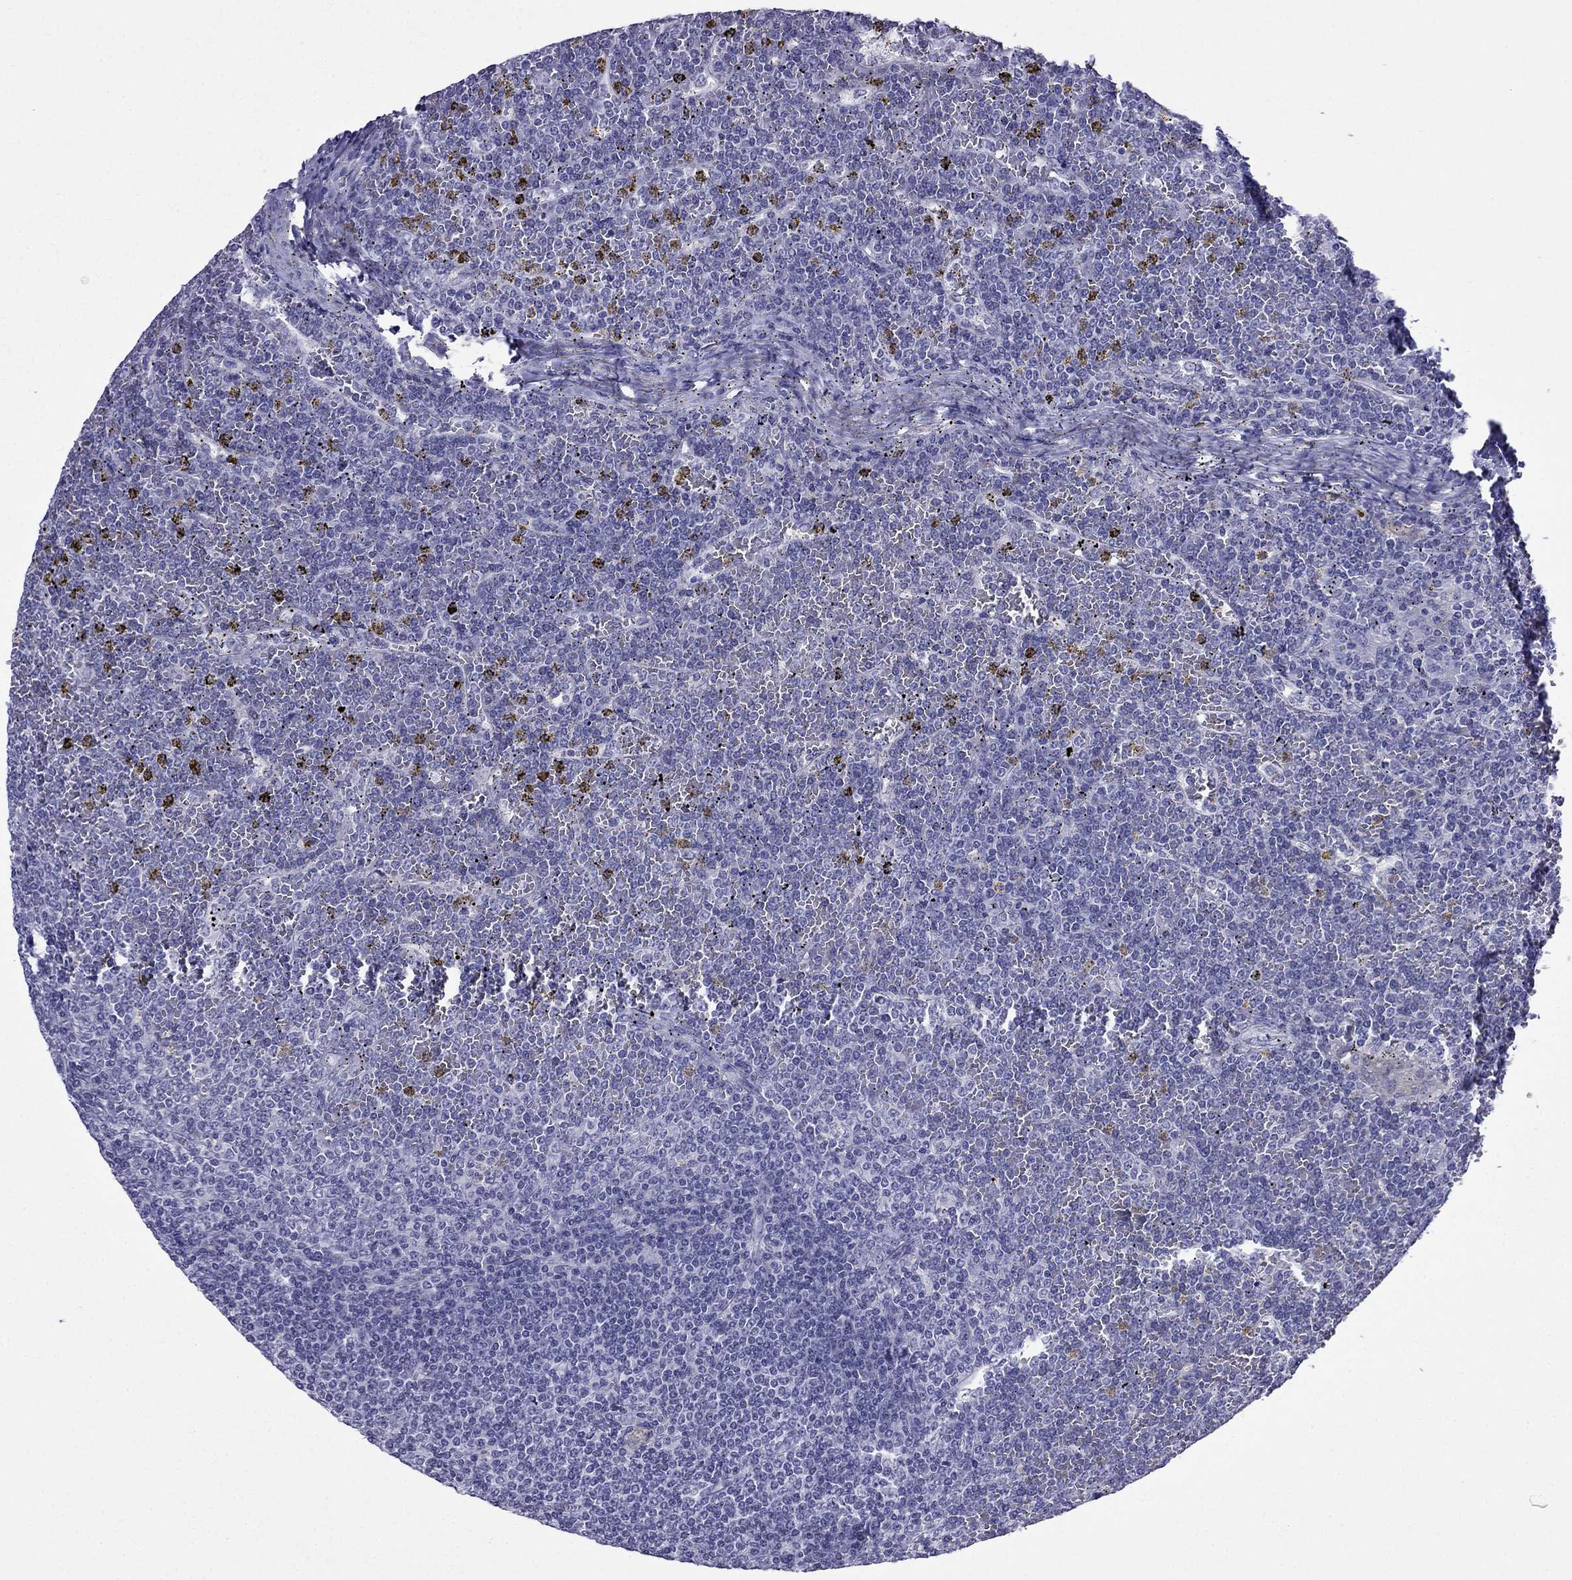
{"staining": {"intensity": "negative", "quantity": "none", "location": "none"}, "tissue": "lymphoma", "cell_type": "Tumor cells", "image_type": "cancer", "snomed": [{"axis": "morphology", "description": "Malignant lymphoma, non-Hodgkin's type, Low grade"}, {"axis": "topography", "description": "Spleen"}], "caption": "Immunohistochemical staining of low-grade malignant lymphoma, non-Hodgkin's type exhibits no significant positivity in tumor cells.", "gene": "MGP", "patient": {"sex": "female", "age": 19}}